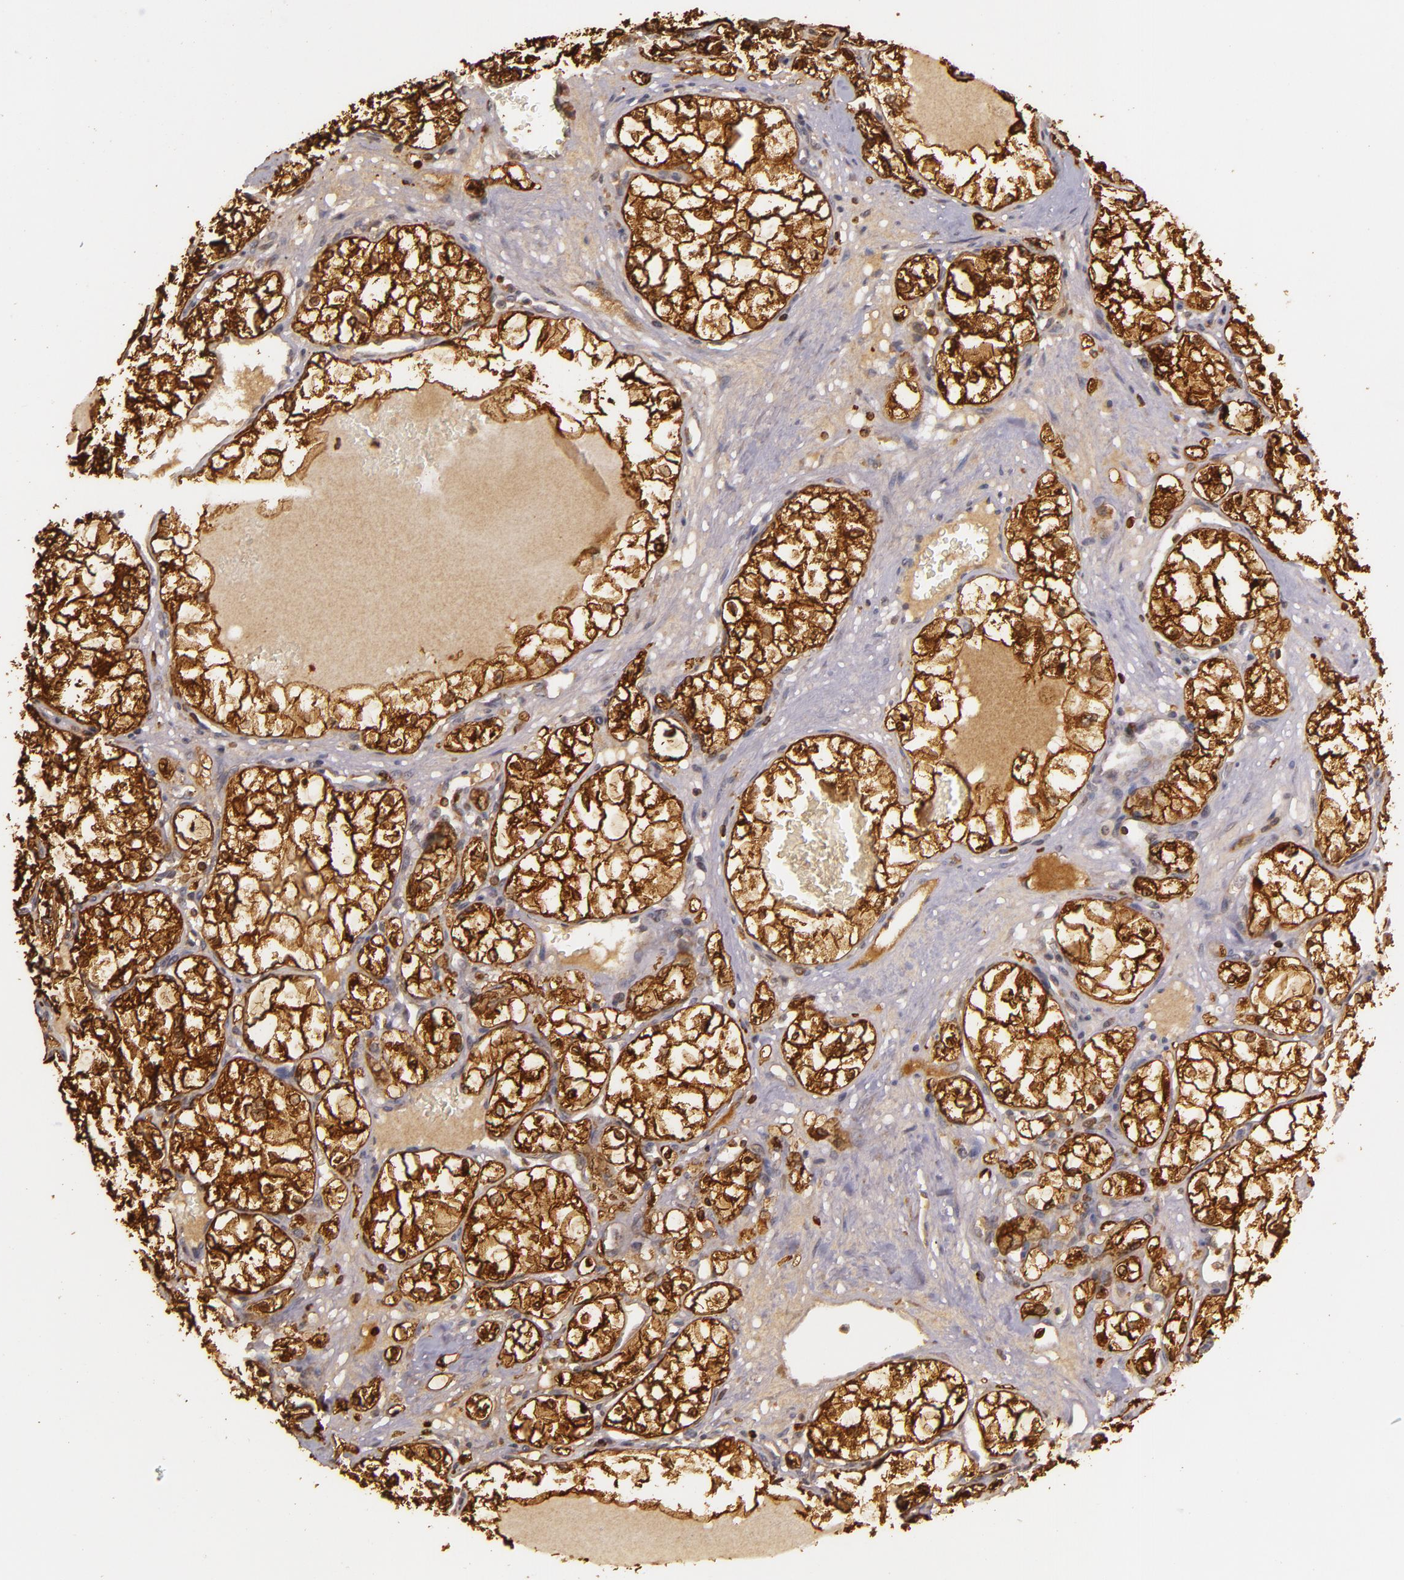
{"staining": {"intensity": "strong", "quantity": ">75%", "location": "cytoplasmic/membranous"}, "tissue": "renal cancer", "cell_type": "Tumor cells", "image_type": "cancer", "snomed": [{"axis": "morphology", "description": "Adenocarcinoma, NOS"}, {"axis": "topography", "description": "Kidney"}], "caption": "Renal cancer (adenocarcinoma) was stained to show a protein in brown. There is high levels of strong cytoplasmic/membranous positivity in about >75% of tumor cells.", "gene": "SLC9A3R1", "patient": {"sex": "male", "age": 61}}